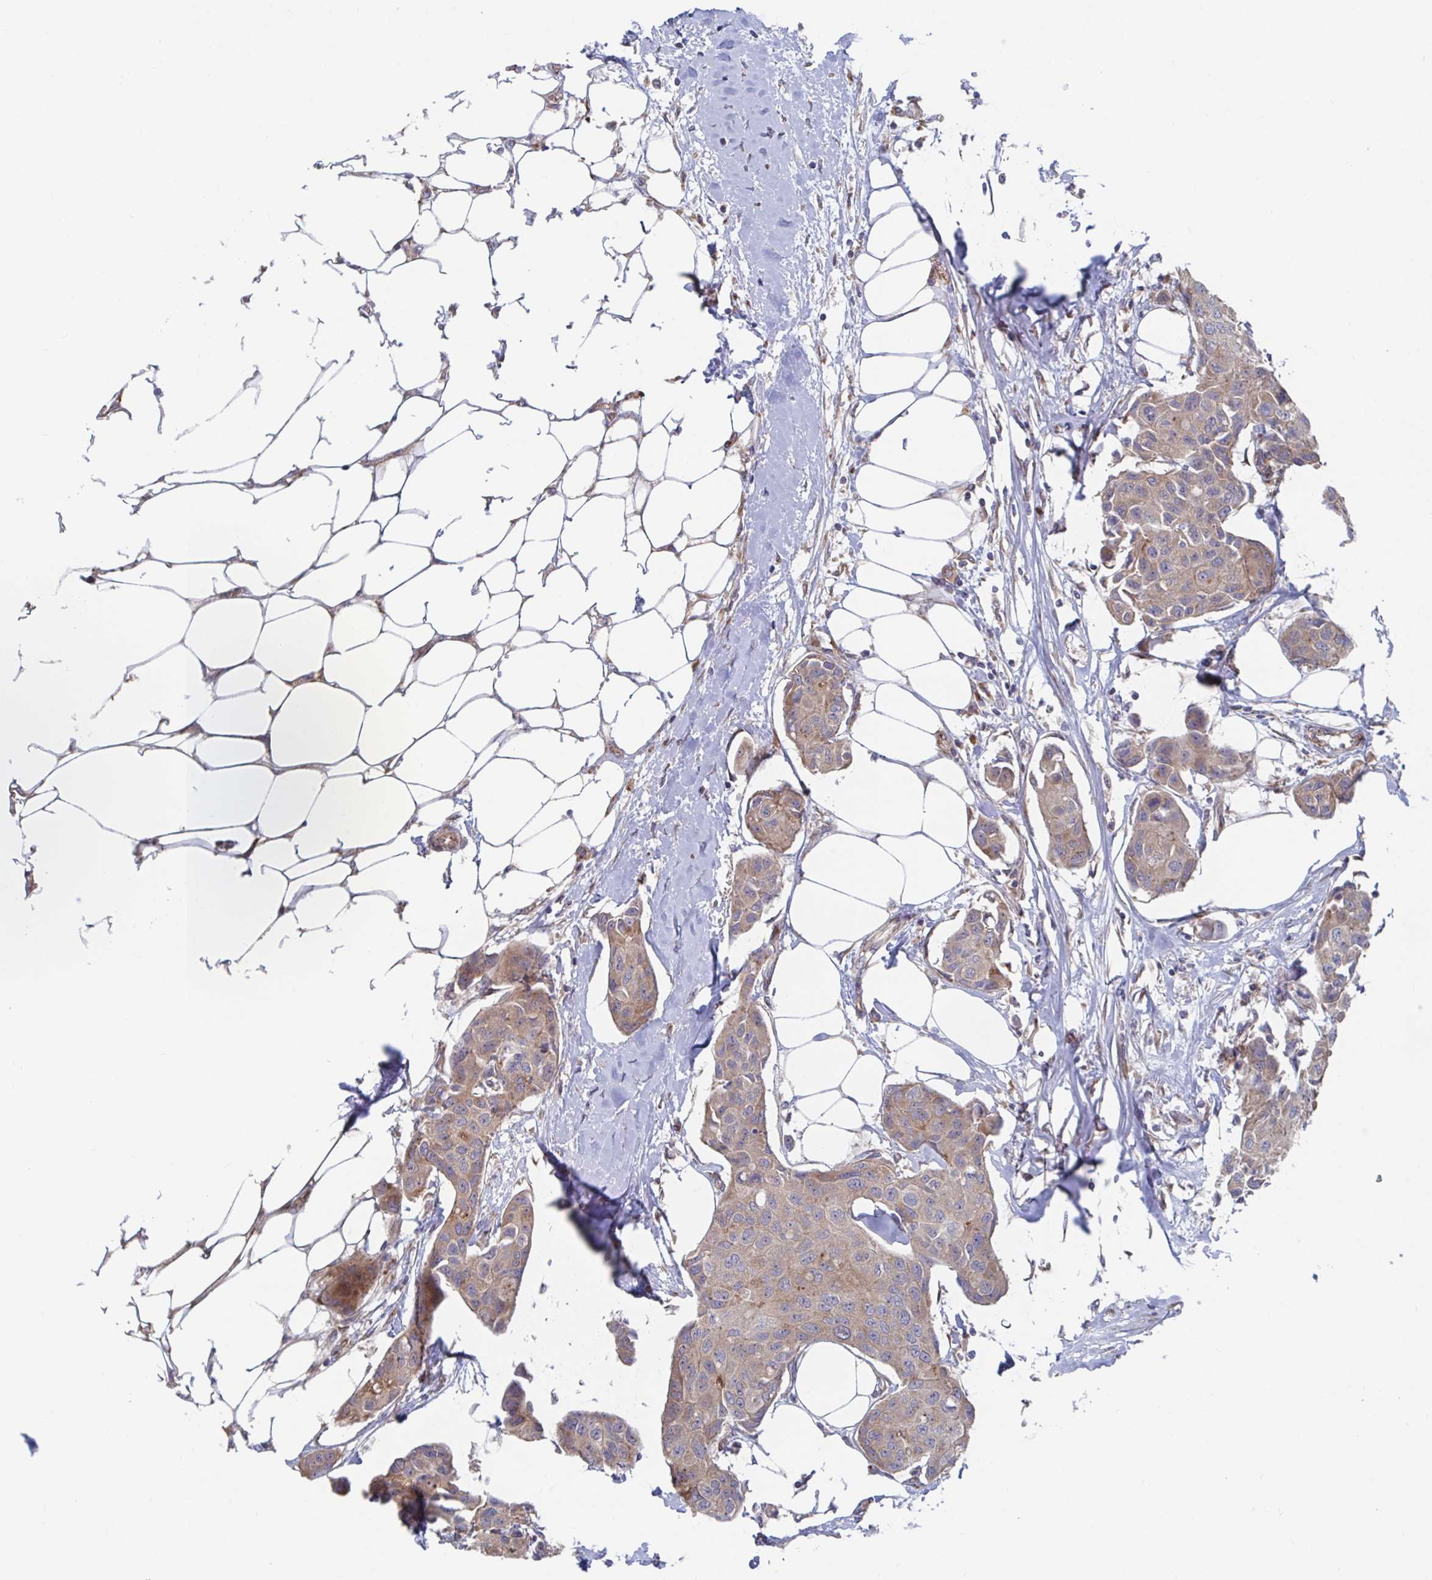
{"staining": {"intensity": "weak", "quantity": ">75%", "location": "cytoplasmic/membranous"}, "tissue": "breast cancer", "cell_type": "Tumor cells", "image_type": "cancer", "snomed": [{"axis": "morphology", "description": "Duct carcinoma"}, {"axis": "topography", "description": "Breast"}, {"axis": "topography", "description": "Lymph node"}], "caption": "Immunohistochemistry micrograph of neoplastic tissue: human breast cancer (infiltrating ductal carcinoma) stained using immunohistochemistry (IHC) displays low levels of weak protein expression localized specifically in the cytoplasmic/membranous of tumor cells, appearing as a cytoplasmic/membranous brown color.", "gene": "FJX1", "patient": {"sex": "female", "age": 80}}